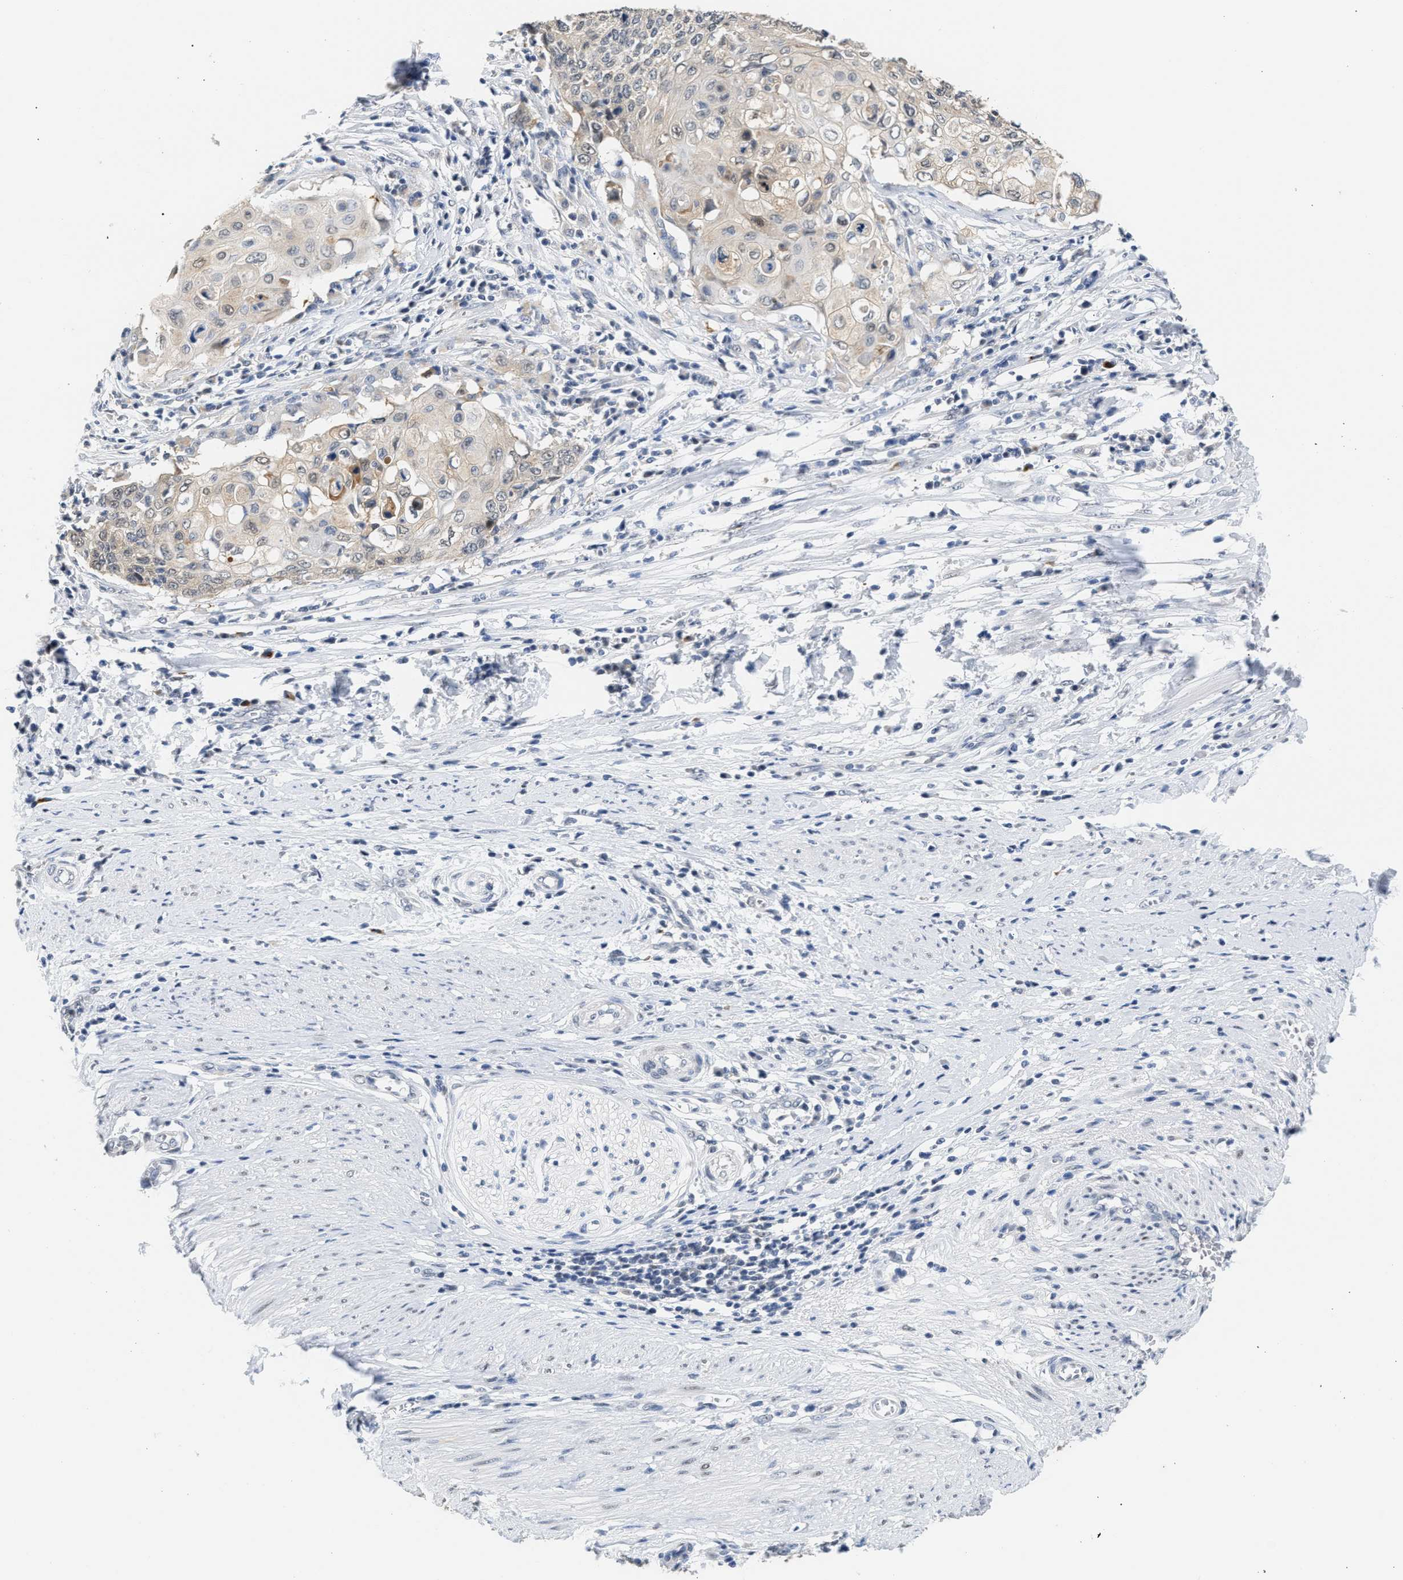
{"staining": {"intensity": "weak", "quantity": "<25%", "location": "cytoplasmic/membranous"}, "tissue": "cervical cancer", "cell_type": "Tumor cells", "image_type": "cancer", "snomed": [{"axis": "morphology", "description": "Squamous cell carcinoma, NOS"}, {"axis": "topography", "description": "Cervix"}], "caption": "Tumor cells are negative for brown protein staining in cervical squamous cell carcinoma.", "gene": "PPM1L", "patient": {"sex": "female", "age": 39}}